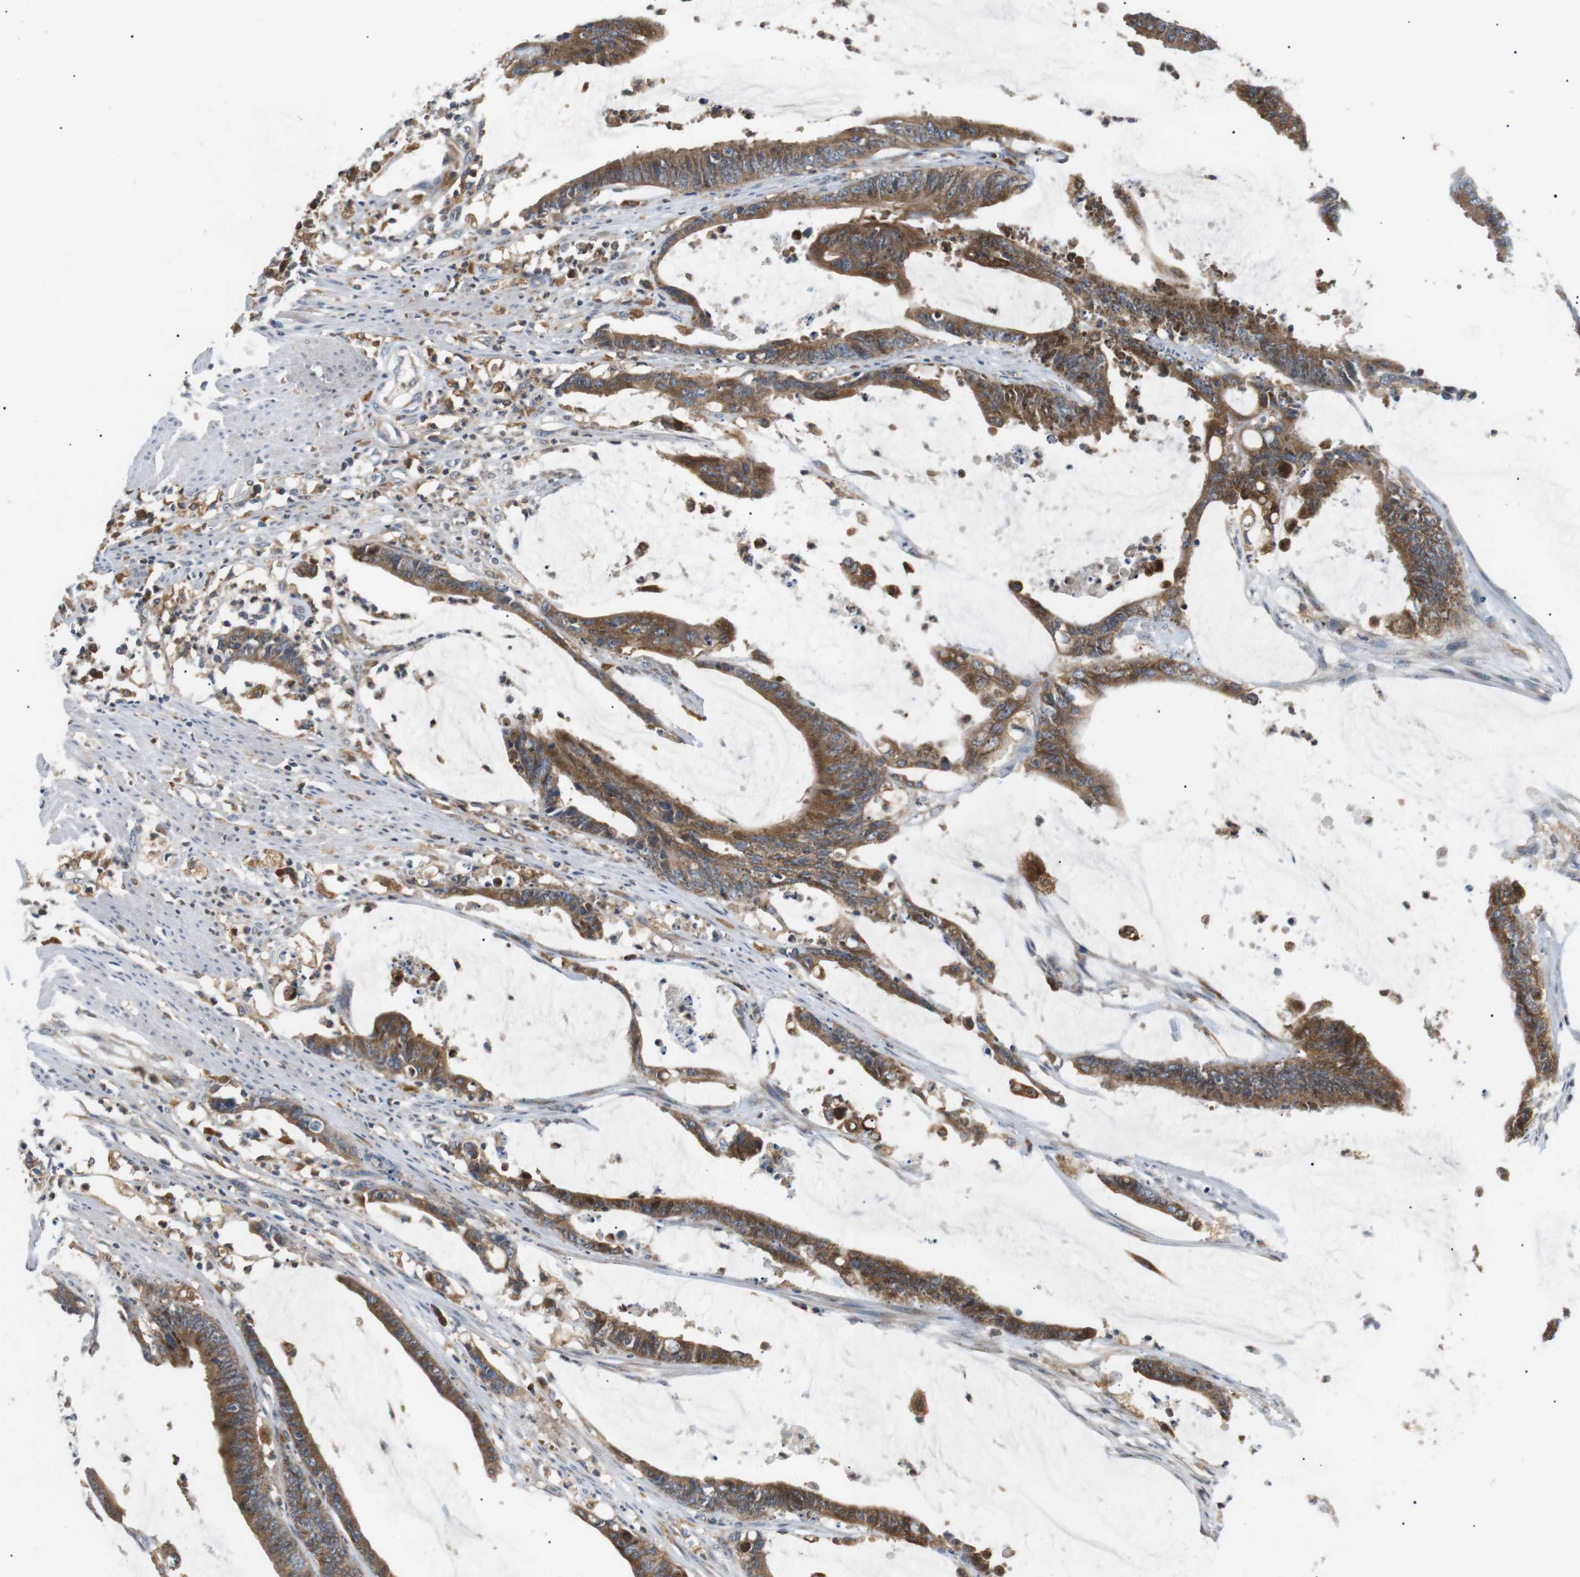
{"staining": {"intensity": "strong", "quantity": ">75%", "location": "cytoplasmic/membranous"}, "tissue": "colorectal cancer", "cell_type": "Tumor cells", "image_type": "cancer", "snomed": [{"axis": "morphology", "description": "Adenocarcinoma, NOS"}, {"axis": "topography", "description": "Rectum"}], "caption": "DAB immunohistochemical staining of human colorectal cancer (adenocarcinoma) reveals strong cytoplasmic/membranous protein staining in approximately >75% of tumor cells.", "gene": "RAB9A", "patient": {"sex": "female", "age": 66}}